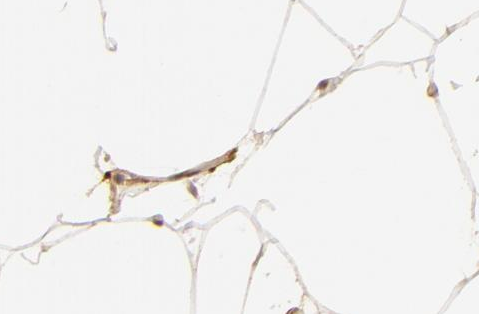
{"staining": {"intensity": "moderate", "quantity": "25%-75%", "location": "cytoplasmic/membranous"}, "tissue": "adipose tissue", "cell_type": "Adipocytes", "image_type": "normal", "snomed": [{"axis": "morphology", "description": "Normal tissue, NOS"}, {"axis": "morphology", "description": "Duct carcinoma"}, {"axis": "topography", "description": "Breast"}, {"axis": "topography", "description": "Adipose tissue"}], "caption": "Adipocytes demonstrate moderate cytoplasmic/membranous positivity in approximately 25%-75% of cells in normal adipose tissue. (Stains: DAB in brown, nuclei in blue, Microscopy: brightfield microscopy at high magnification).", "gene": "HRAS", "patient": {"sex": "female", "age": 37}}